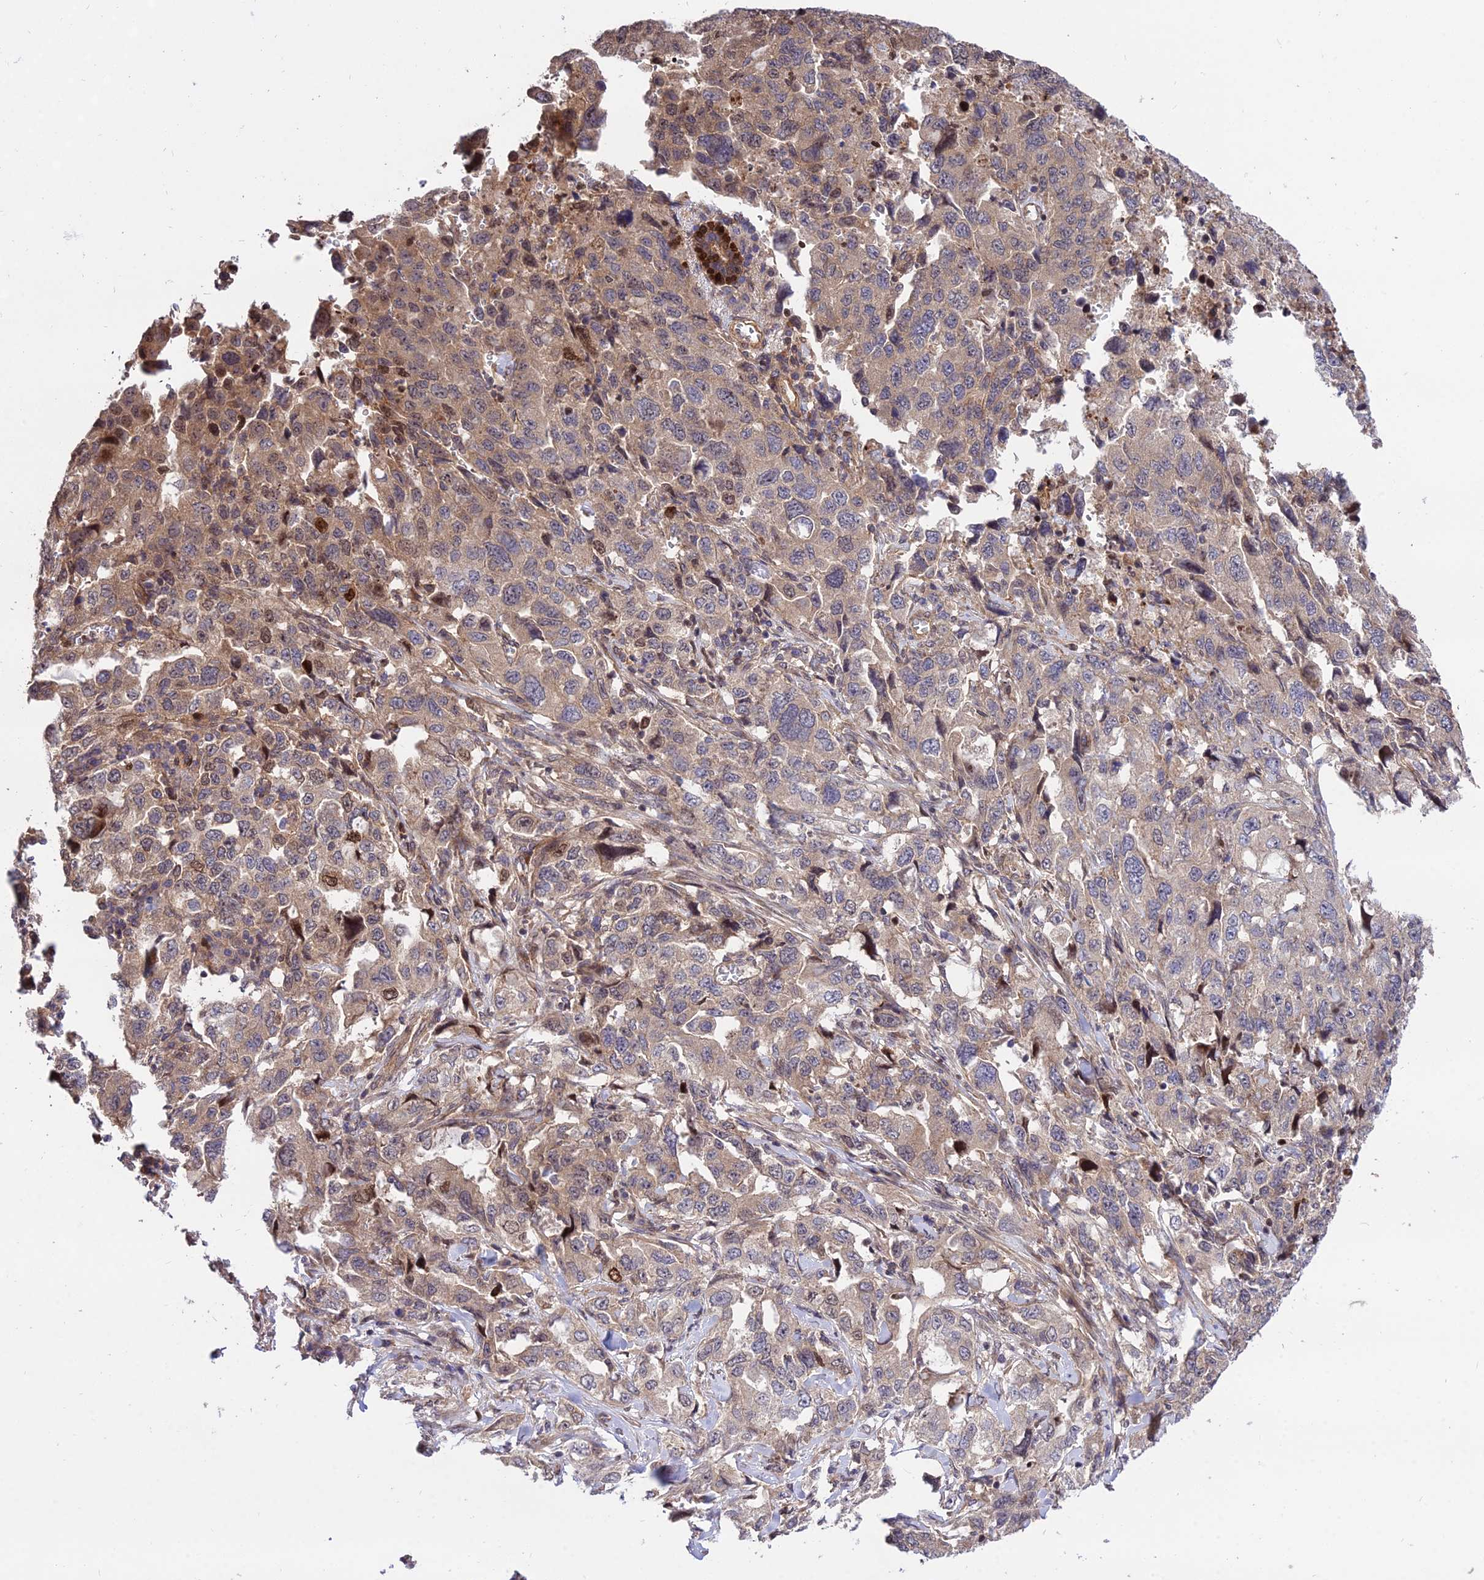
{"staining": {"intensity": "weak", "quantity": "25%-75%", "location": "cytoplasmic/membranous"}, "tissue": "lung cancer", "cell_type": "Tumor cells", "image_type": "cancer", "snomed": [{"axis": "morphology", "description": "Adenocarcinoma, NOS"}, {"axis": "topography", "description": "Lung"}], "caption": "Lung cancer stained for a protein exhibits weak cytoplasmic/membranous positivity in tumor cells.", "gene": "SMG6", "patient": {"sex": "female", "age": 51}}